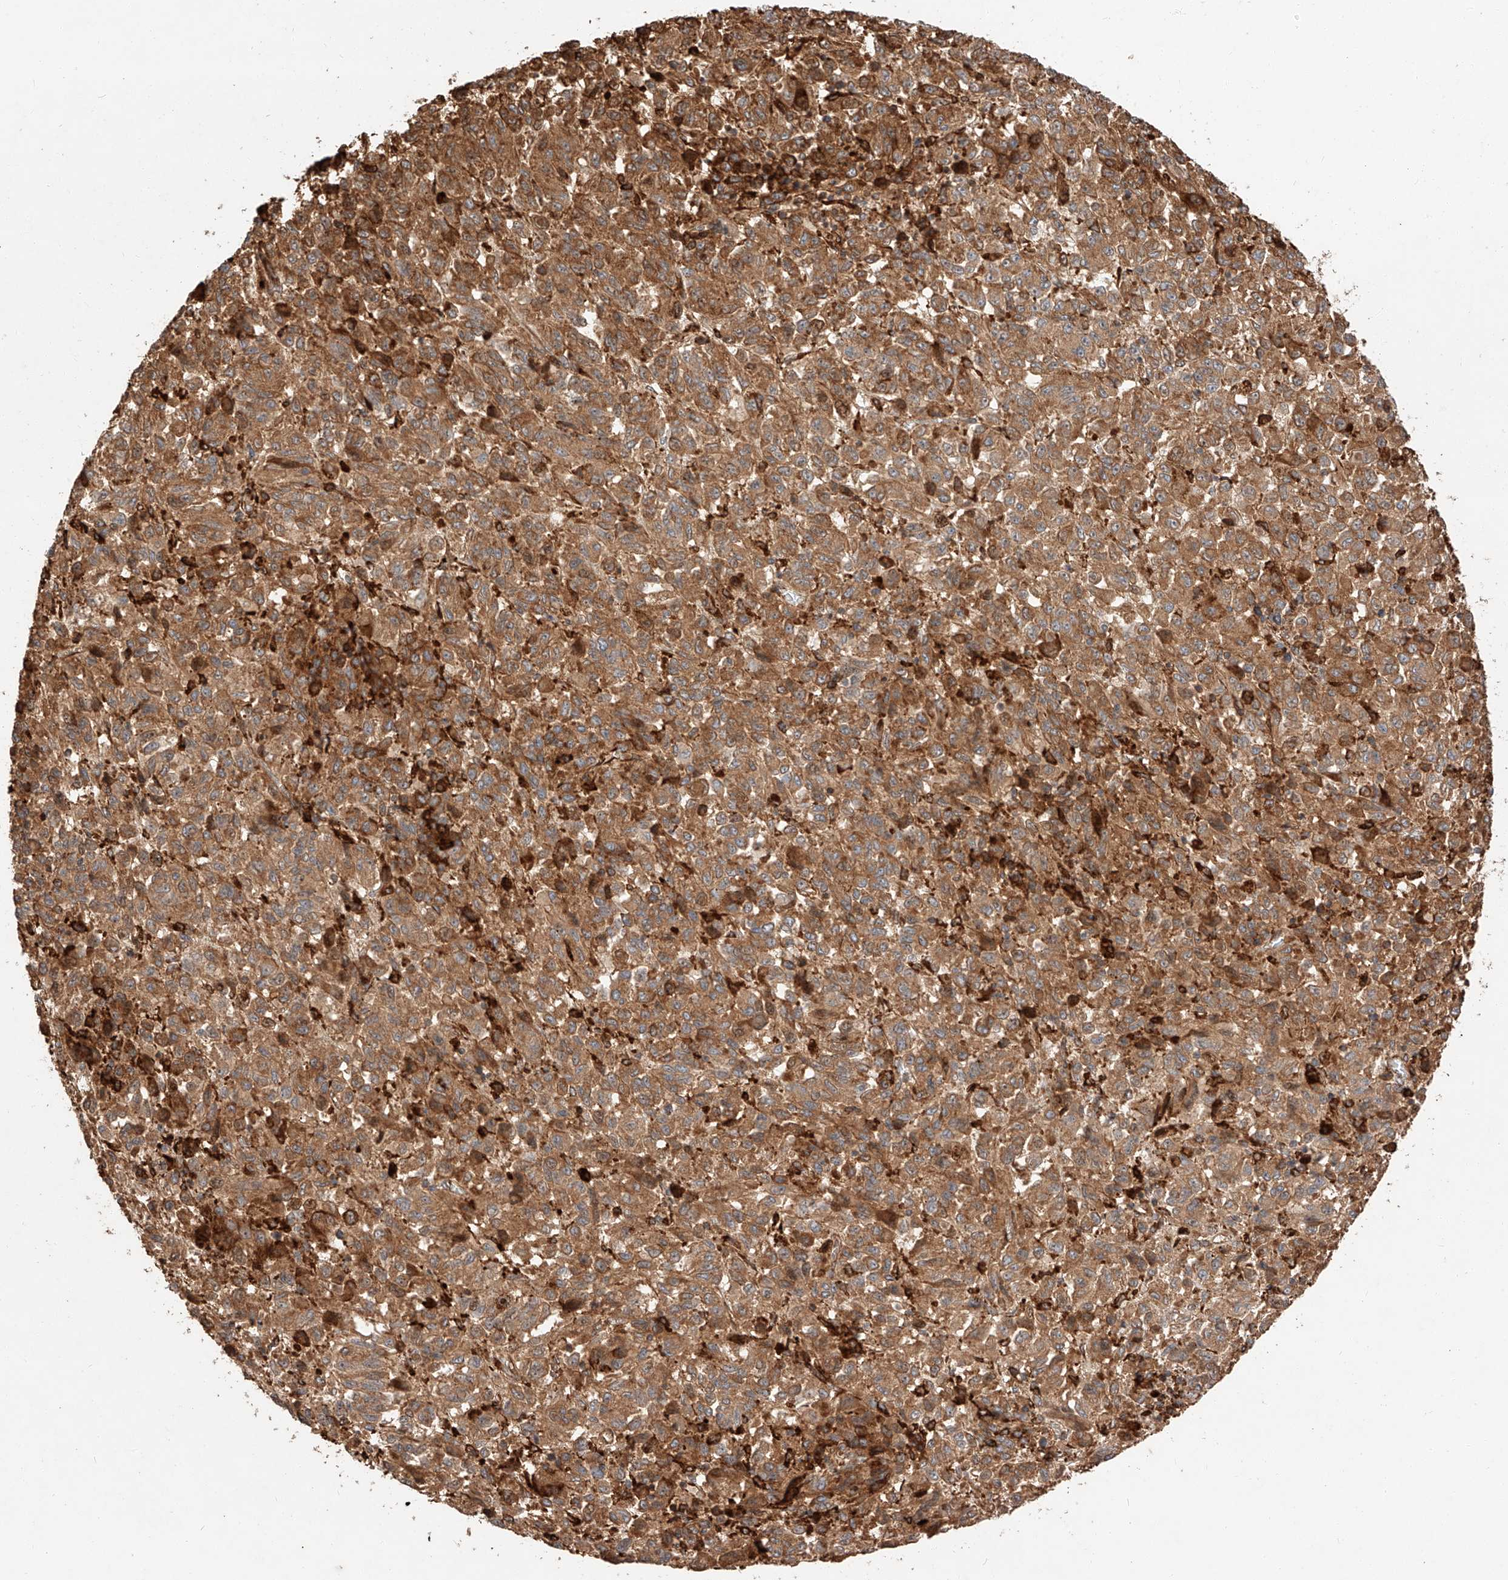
{"staining": {"intensity": "moderate", "quantity": ">75%", "location": "cytoplasmic/membranous"}, "tissue": "melanoma", "cell_type": "Tumor cells", "image_type": "cancer", "snomed": [{"axis": "morphology", "description": "Malignant melanoma, Metastatic site"}, {"axis": "topography", "description": "Lung"}], "caption": "Human melanoma stained for a protein (brown) demonstrates moderate cytoplasmic/membranous positive staining in approximately >75% of tumor cells.", "gene": "ZNF84", "patient": {"sex": "male", "age": 64}}